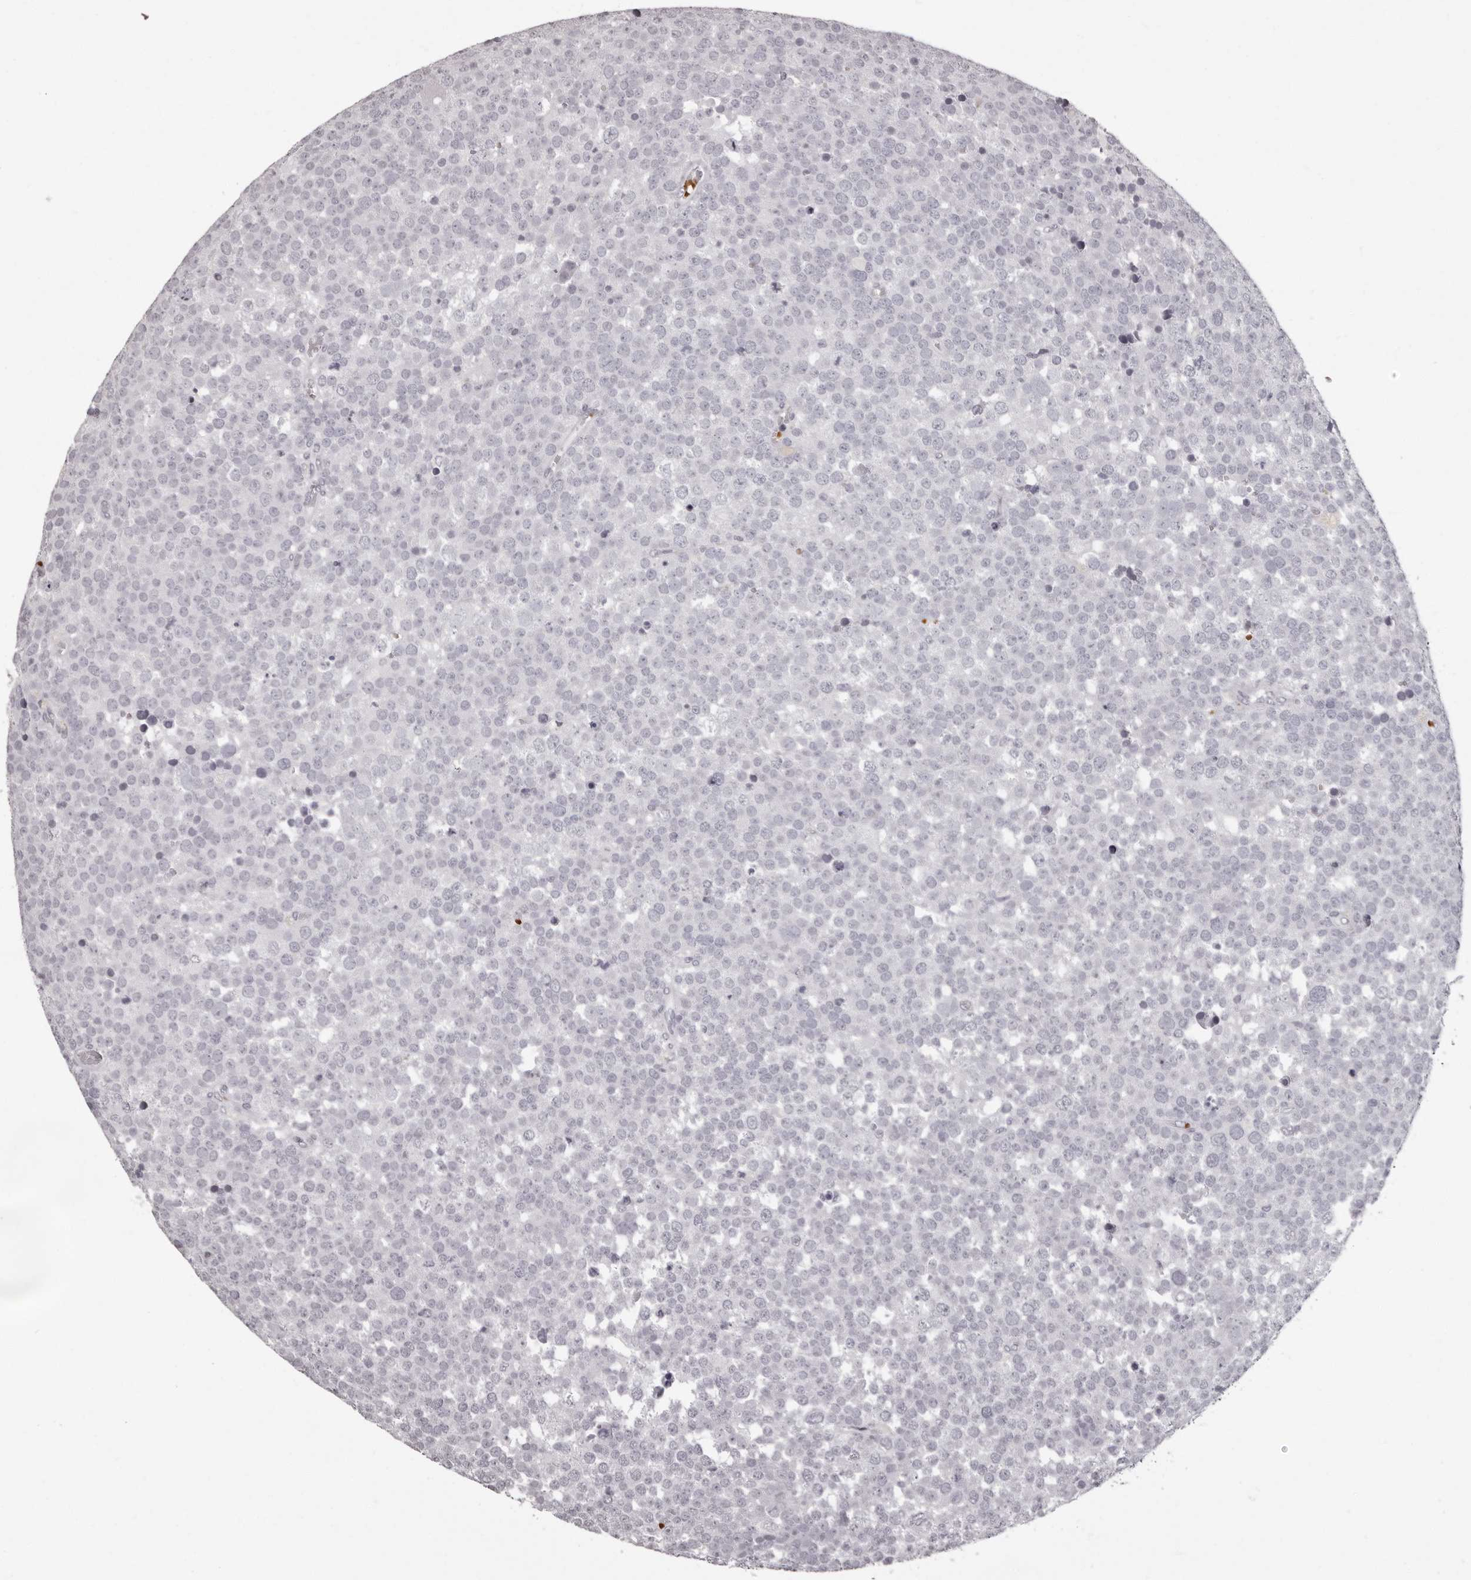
{"staining": {"intensity": "negative", "quantity": "none", "location": "none"}, "tissue": "testis cancer", "cell_type": "Tumor cells", "image_type": "cancer", "snomed": [{"axis": "morphology", "description": "Seminoma, NOS"}, {"axis": "topography", "description": "Testis"}], "caption": "Tumor cells are negative for protein expression in human testis cancer.", "gene": "C8orf74", "patient": {"sex": "male", "age": 71}}